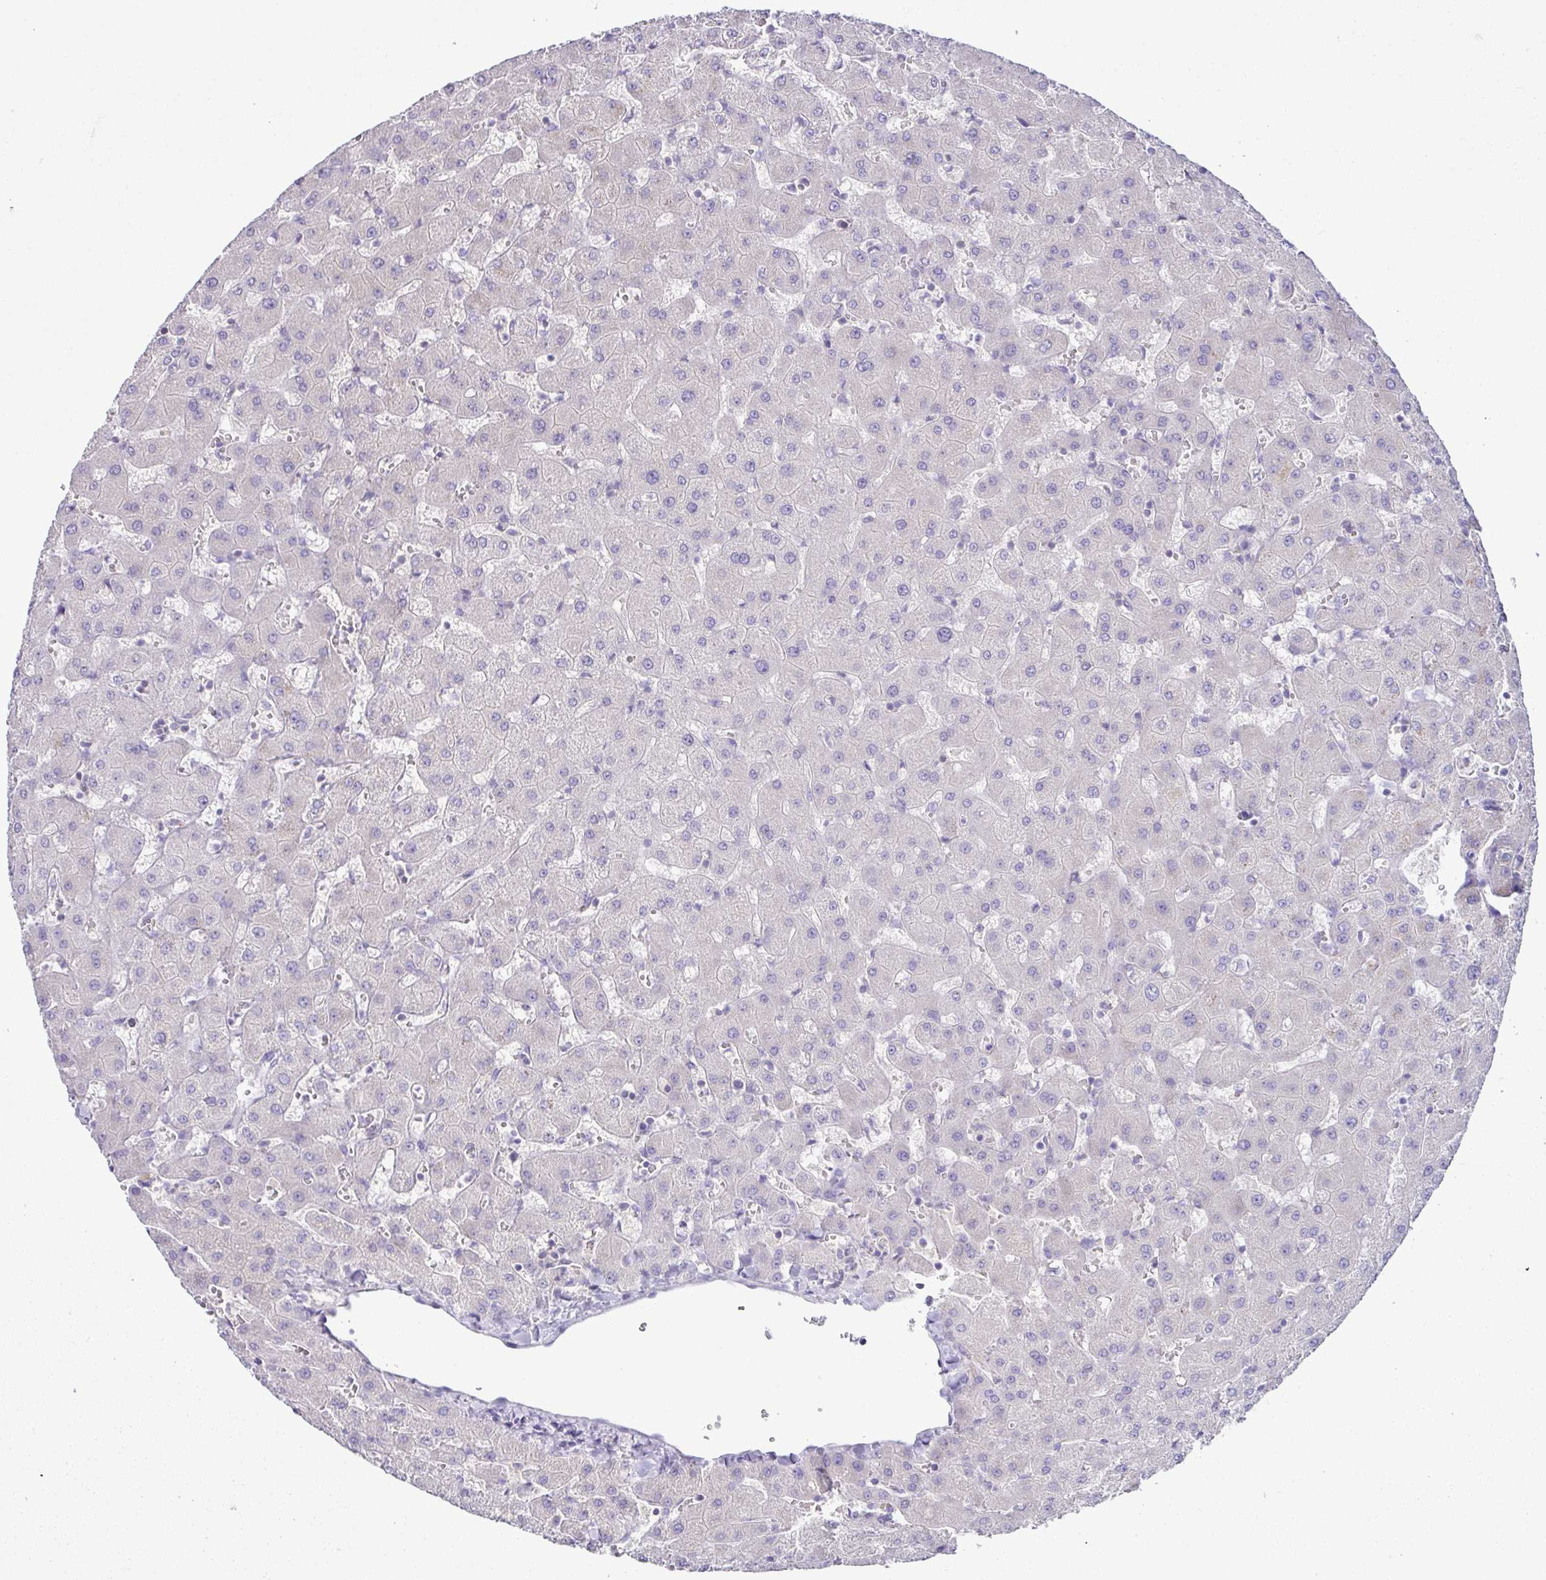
{"staining": {"intensity": "negative", "quantity": "none", "location": "none"}, "tissue": "liver", "cell_type": "Cholangiocytes", "image_type": "normal", "snomed": [{"axis": "morphology", "description": "Normal tissue, NOS"}, {"axis": "topography", "description": "Liver"}], "caption": "Photomicrograph shows no significant protein expression in cholangiocytes of benign liver. The staining is performed using DAB (3,3'-diaminobenzidine) brown chromogen with nuclei counter-stained in using hematoxylin.", "gene": "D2HGDH", "patient": {"sex": "female", "age": 63}}